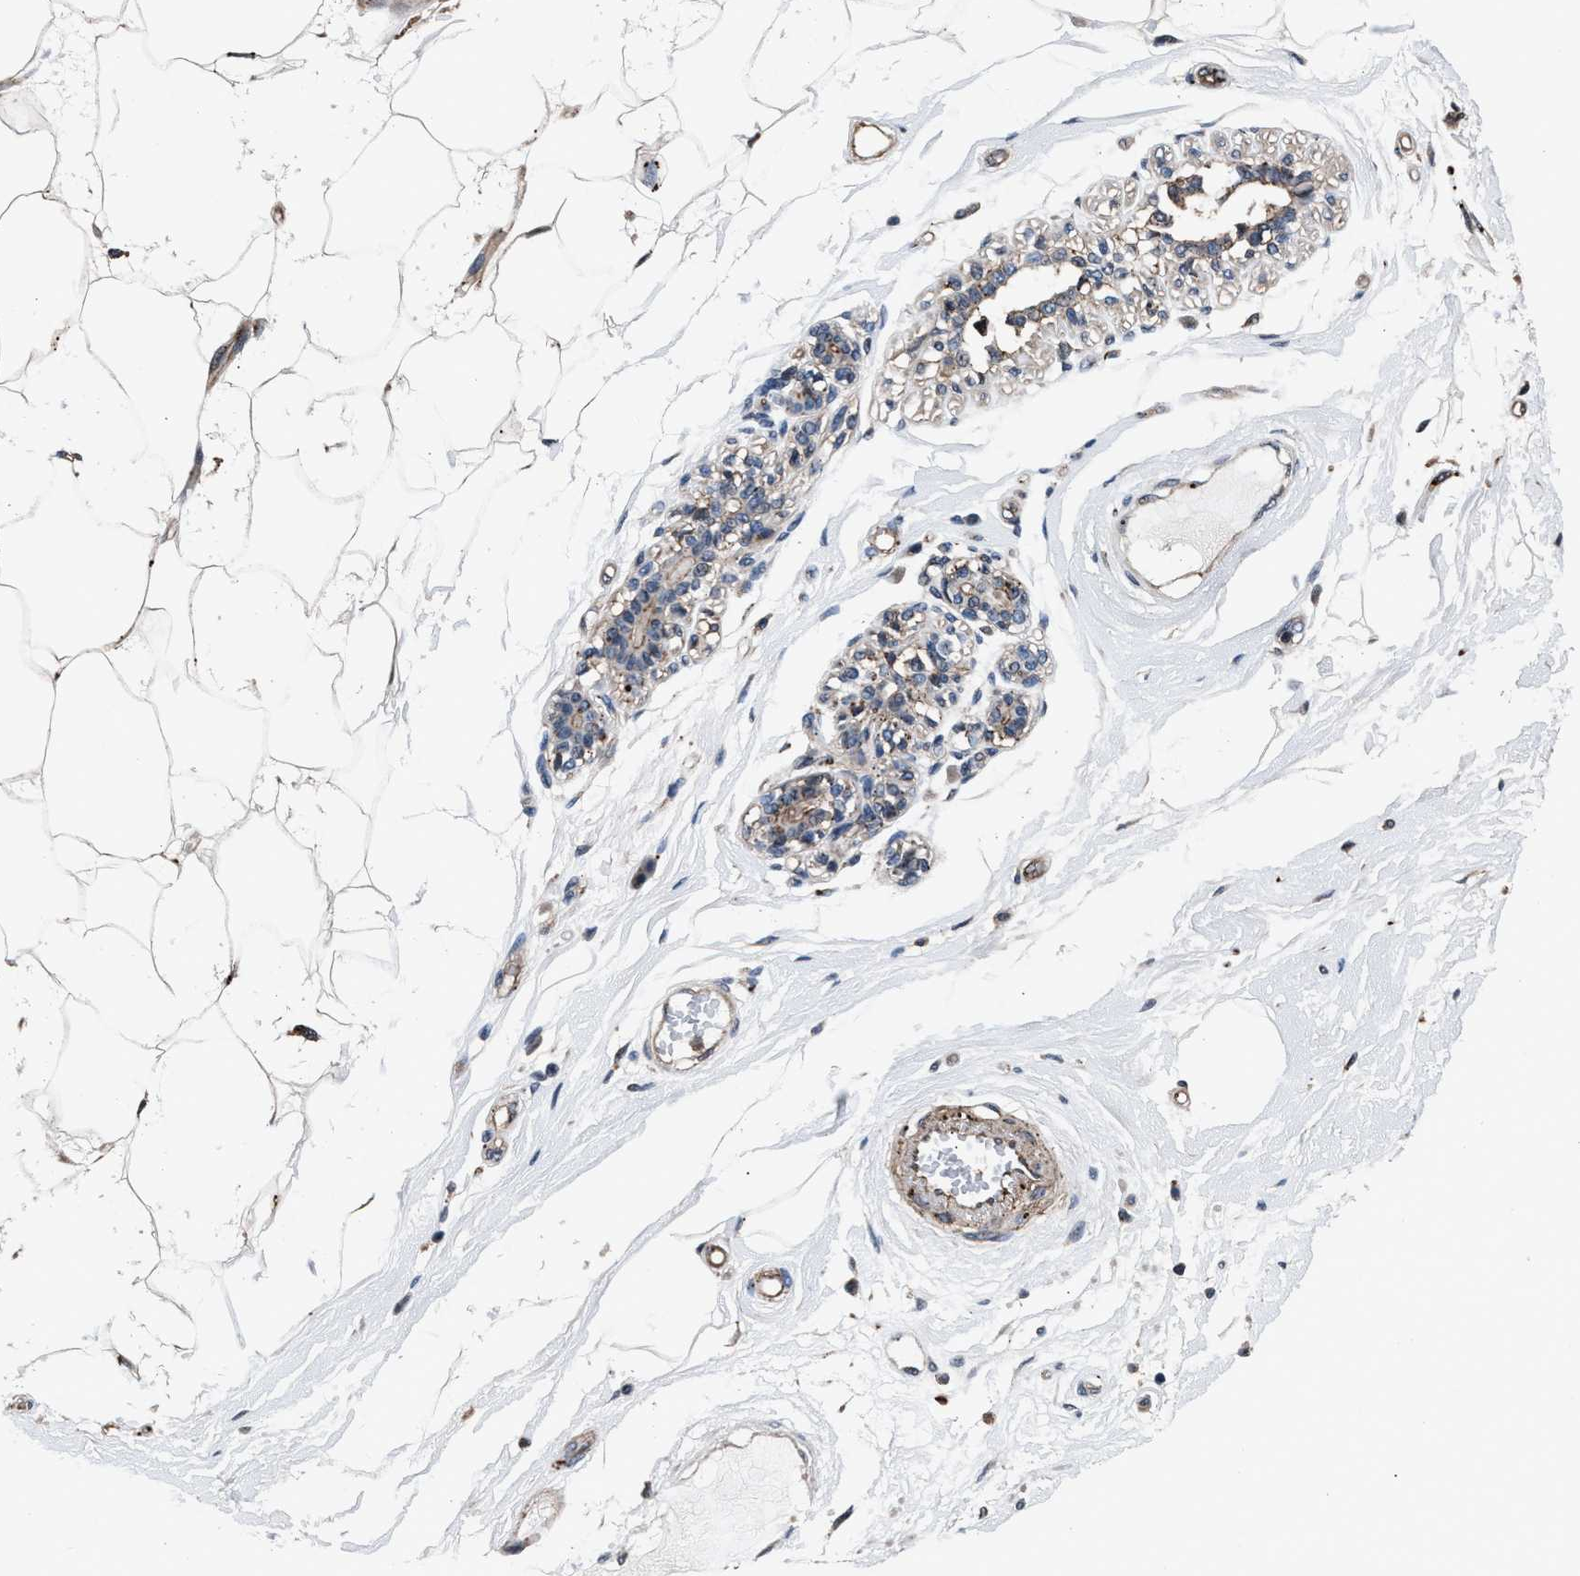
{"staining": {"intensity": "moderate", "quantity": ">75%", "location": "cytoplasmic/membranous"}, "tissue": "breast", "cell_type": "Adipocytes", "image_type": "normal", "snomed": [{"axis": "morphology", "description": "Normal tissue, NOS"}, {"axis": "morphology", "description": "Lobular carcinoma"}, {"axis": "topography", "description": "Breast"}], "caption": "A high-resolution photomicrograph shows immunohistochemistry (IHC) staining of unremarkable breast, which shows moderate cytoplasmic/membranous positivity in approximately >75% of adipocytes. The protein is shown in brown color, while the nuclei are stained blue.", "gene": "MFSD11", "patient": {"sex": "female", "age": 59}}